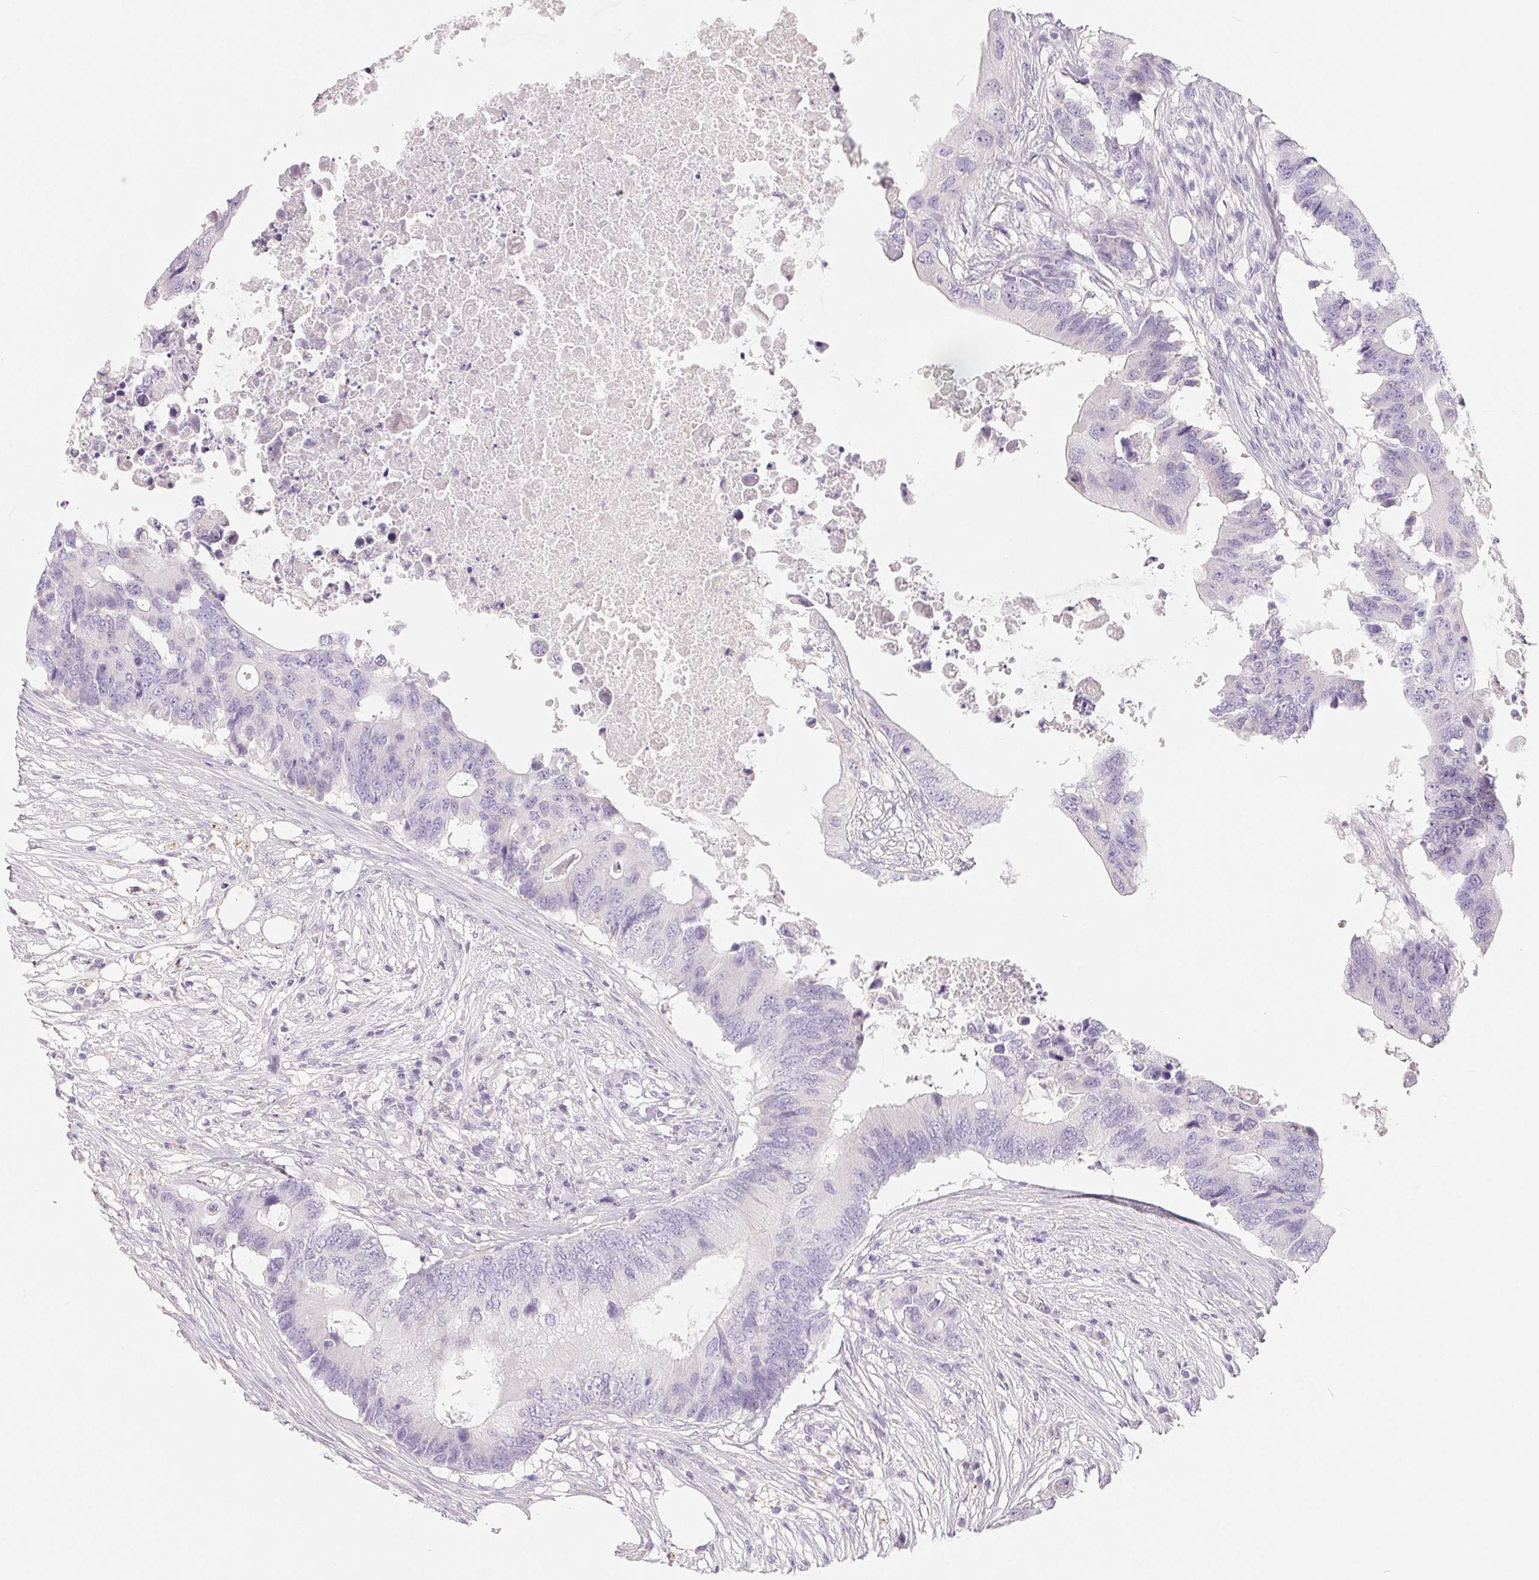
{"staining": {"intensity": "negative", "quantity": "none", "location": "none"}, "tissue": "colorectal cancer", "cell_type": "Tumor cells", "image_type": "cancer", "snomed": [{"axis": "morphology", "description": "Adenocarcinoma, NOS"}, {"axis": "topography", "description": "Colon"}], "caption": "Tumor cells show no significant expression in colorectal cancer (adenocarcinoma).", "gene": "SPACA5B", "patient": {"sex": "male", "age": 71}}